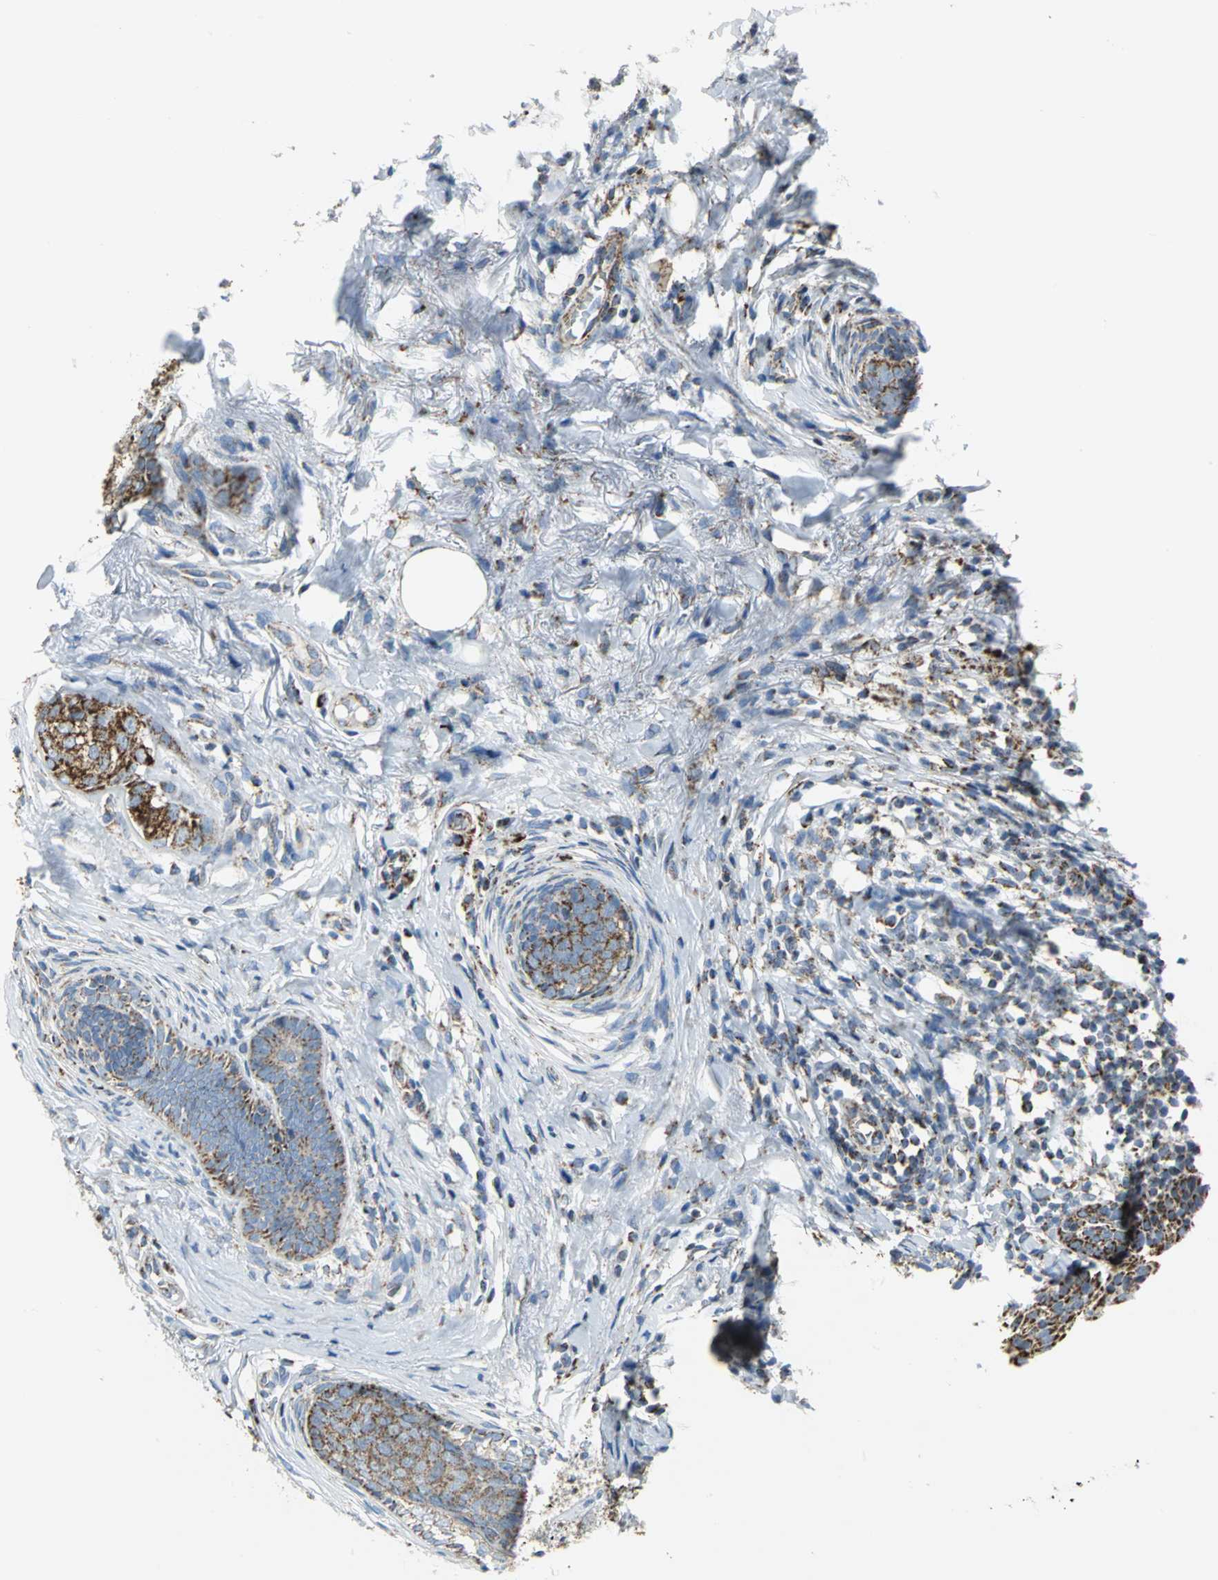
{"staining": {"intensity": "moderate", "quantity": "25%-75%", "location": "cytoplasmic/membranous"}, "tissue": "skin cancer", "cell_type": "Tumor cells", "image_type": "cancer", "snomed": [{"axis": "morphology", "description": "Normal tissue, NOS"}, {"axis": "morphology", "description": "Basal cell carcinoma"}, {"axis": "topography", "description": "Skin"}], "caption": "This is an image of immunohistochemistry staining of skin cancer (basal cell carcinoma), which shows moderate positivity in the cytoplasmic/membranous of tumor cells.", "gene": "NTRK1", "patient": {"sex": "female", "age": 69}}